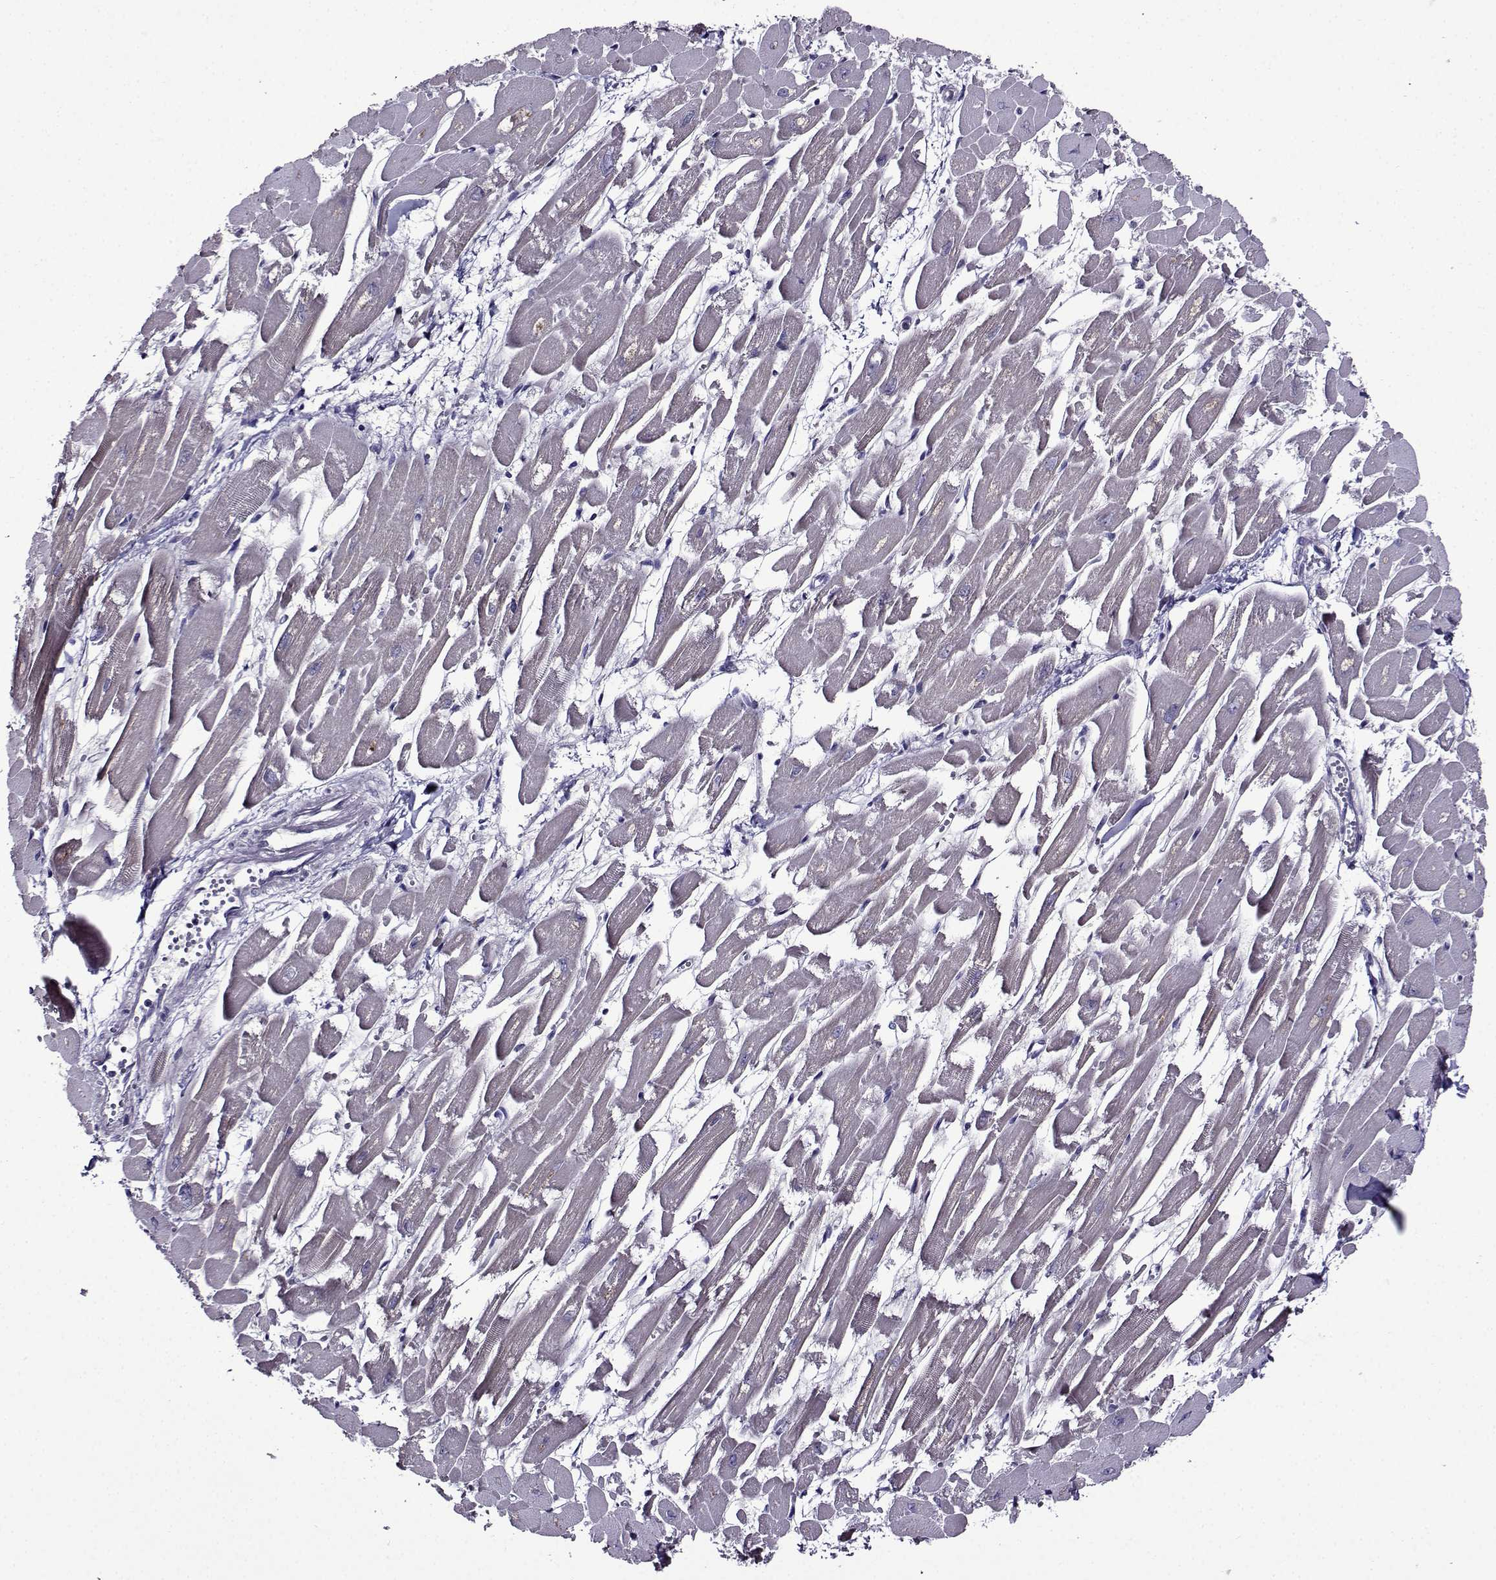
{"staining": {"intensity": "negative", "quantity": "none", "location": "none"}, "tissue": "heart muscle", "cell_type": "Cardiomyocytes", "image_type": "normal", "snomed": [{"axis": "morphology", "description": "Normal tissue, NOS"}, {"axis": "topography", "description": "Heart"}], "caption": "There is no significant positivity in cardiomyocytes of heart muscle. (Brightfield microscopy of DAB (3,3'-diaminobenzidine) immunohistochemistry (IHC) at high magnification).", "gene": "TMEM266", "patient": {"sex": "female", "age": 52}}